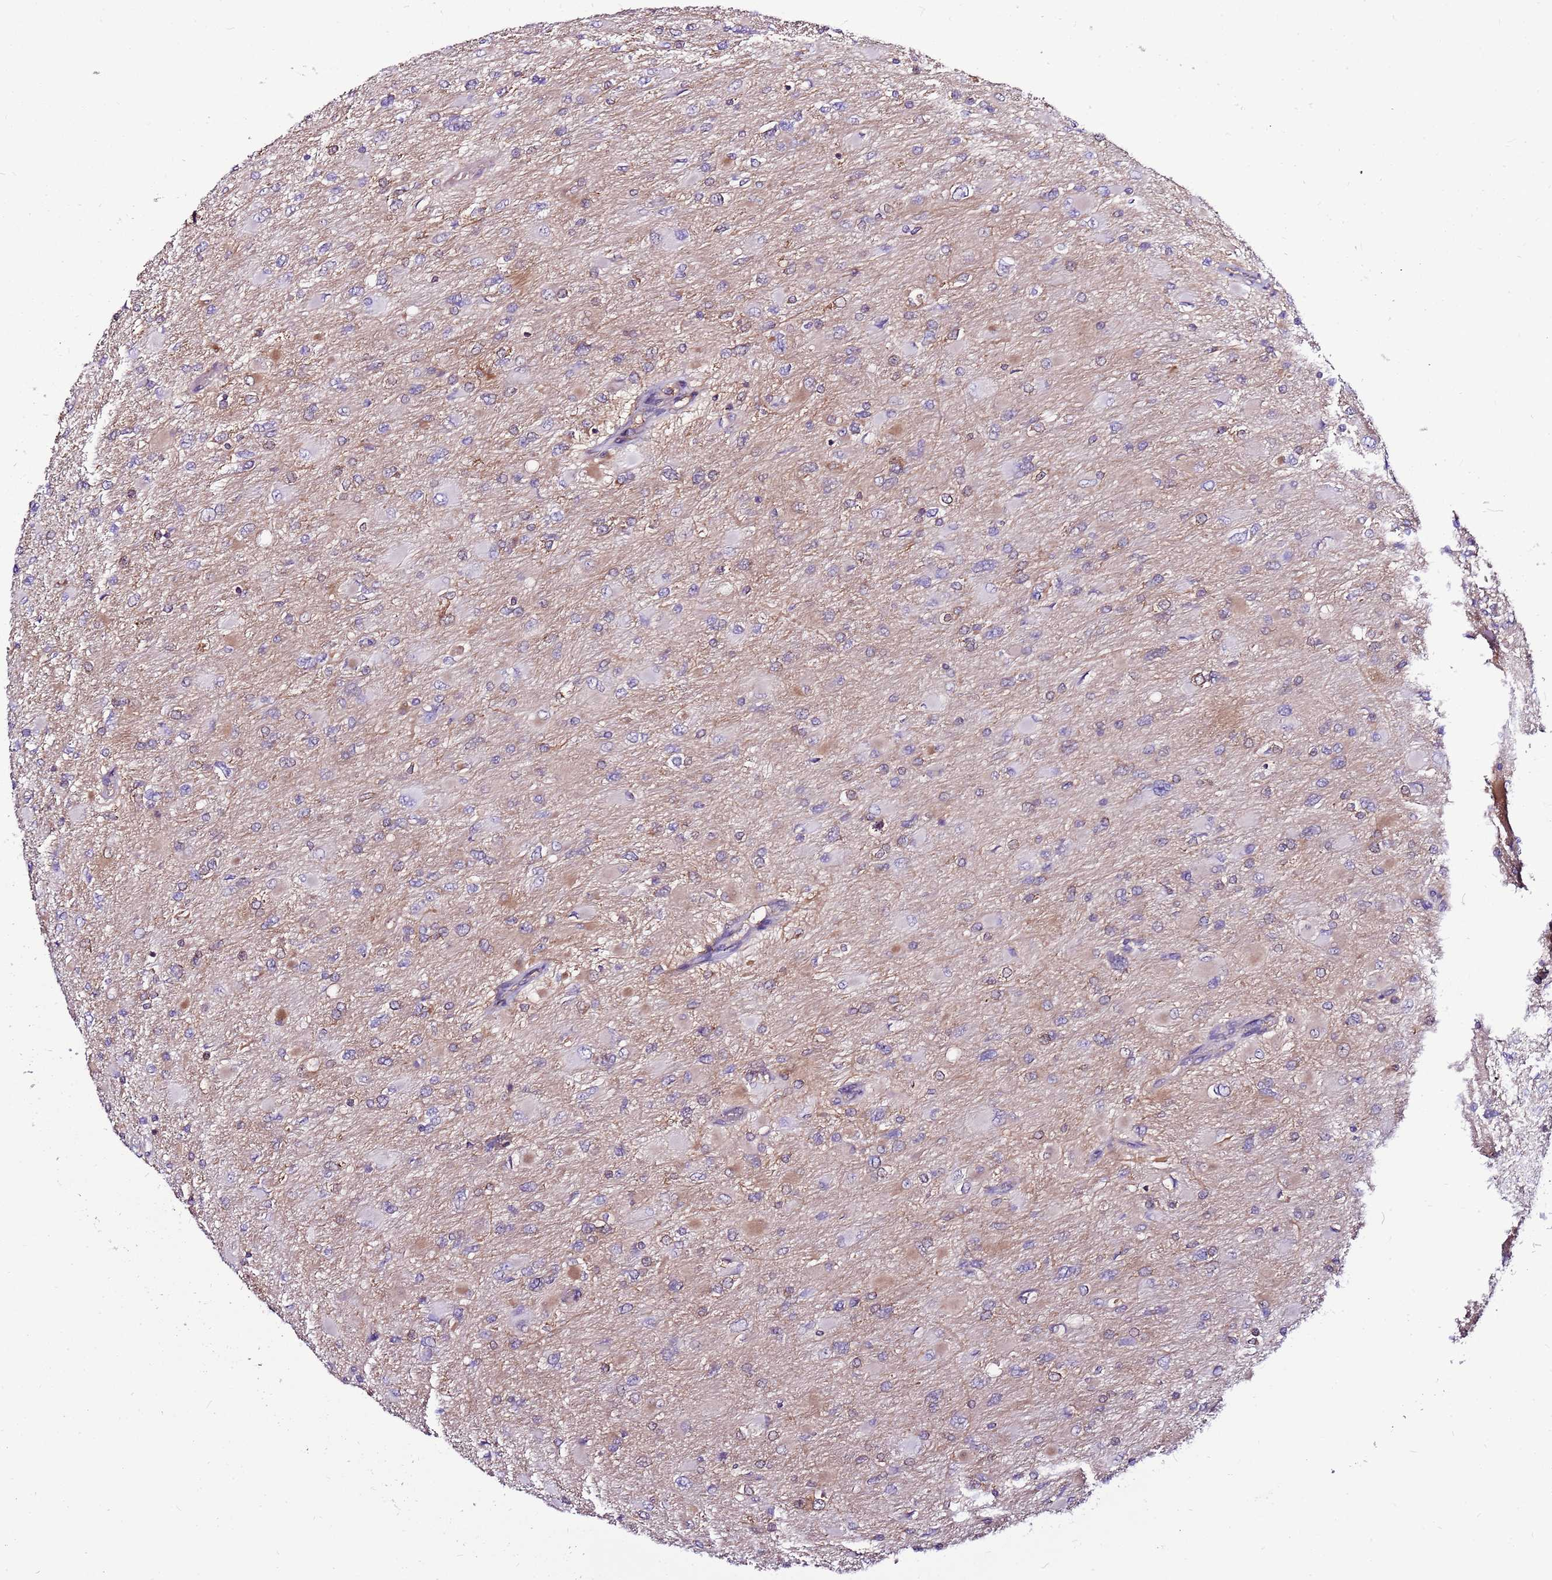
{"staining": {"intensity": "negative", "quantity": "none", "location": "none"}, "tissue": "glioma", "cell_type": "Tumor cells", "image_type": "cancer", "snomed": [{"axis": "morphology", "description": "Glioma, malignant, High grade"}, {"axis": "topography", "description": "Cerebral cortex"}], "caption": "High magnification brightfield microscopy of high-grade glioma (malignant) stained with DAB (3,3'-diaminobenzidine) (brown) and counterstained with hematoxylin (blue): tumor cells show no significant expression. (Brightfield microscopy of DAB IHC at high magnification).", "gene": "ATXN2L", "patient": {"sex": "female", "age": 36}}